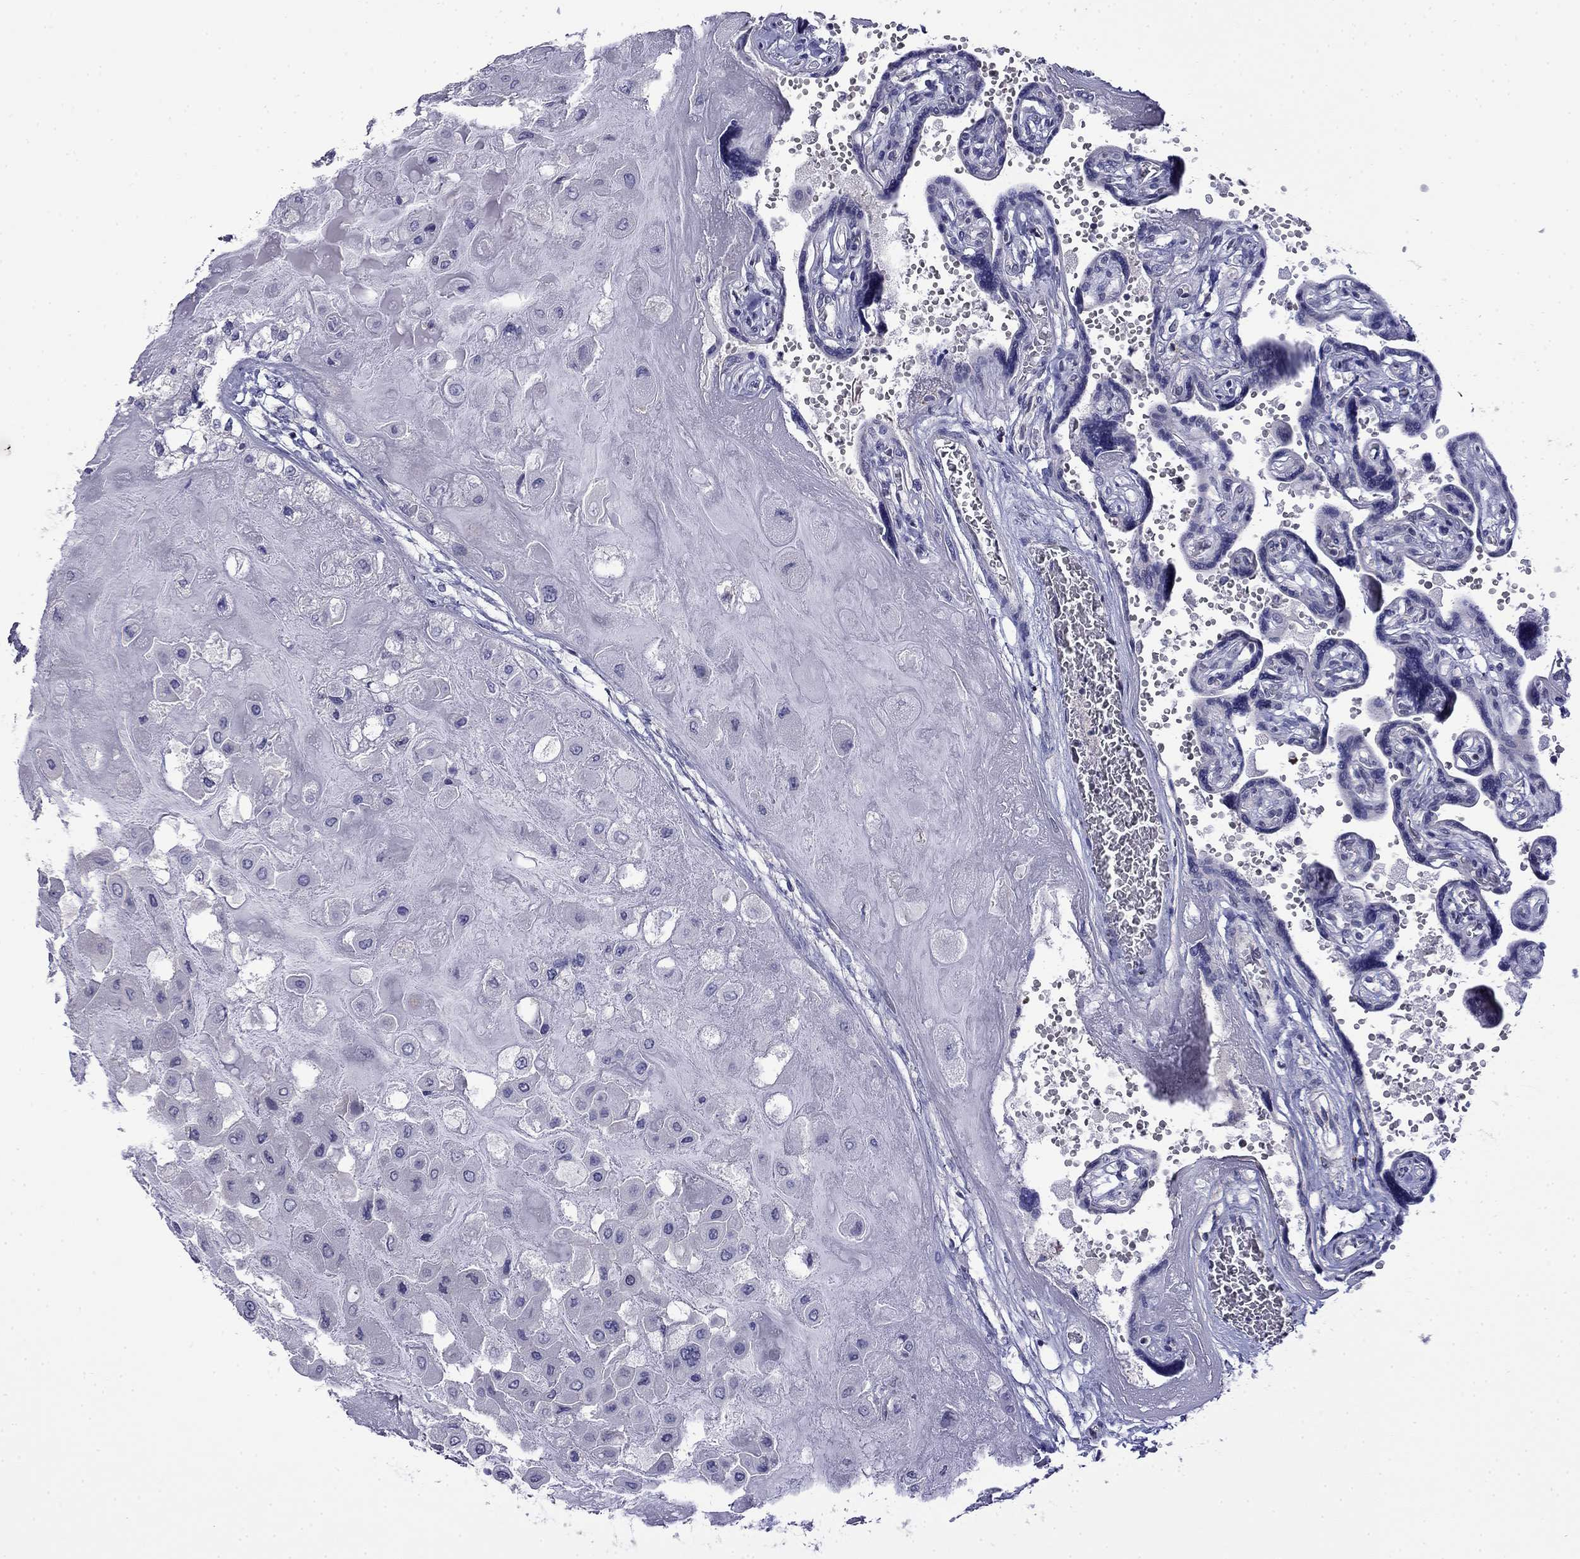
{"staining": {"intensity": "negative", "quantity": "none", "location": "none"}, "tissue": "placenta", "cell_type": "Decidual cells", "image_type": "normal", "snomed": [{"axis": "morphology", "description": "Normal tissue, NOS"}, {"axis": "topography", "description": "Placenta"}], "caption": "Placenta stained for a protein using IHC demonstrates no expression decidual cells.", "gene": "PRR18", "patient": {"sex": "female", "age": 32}}